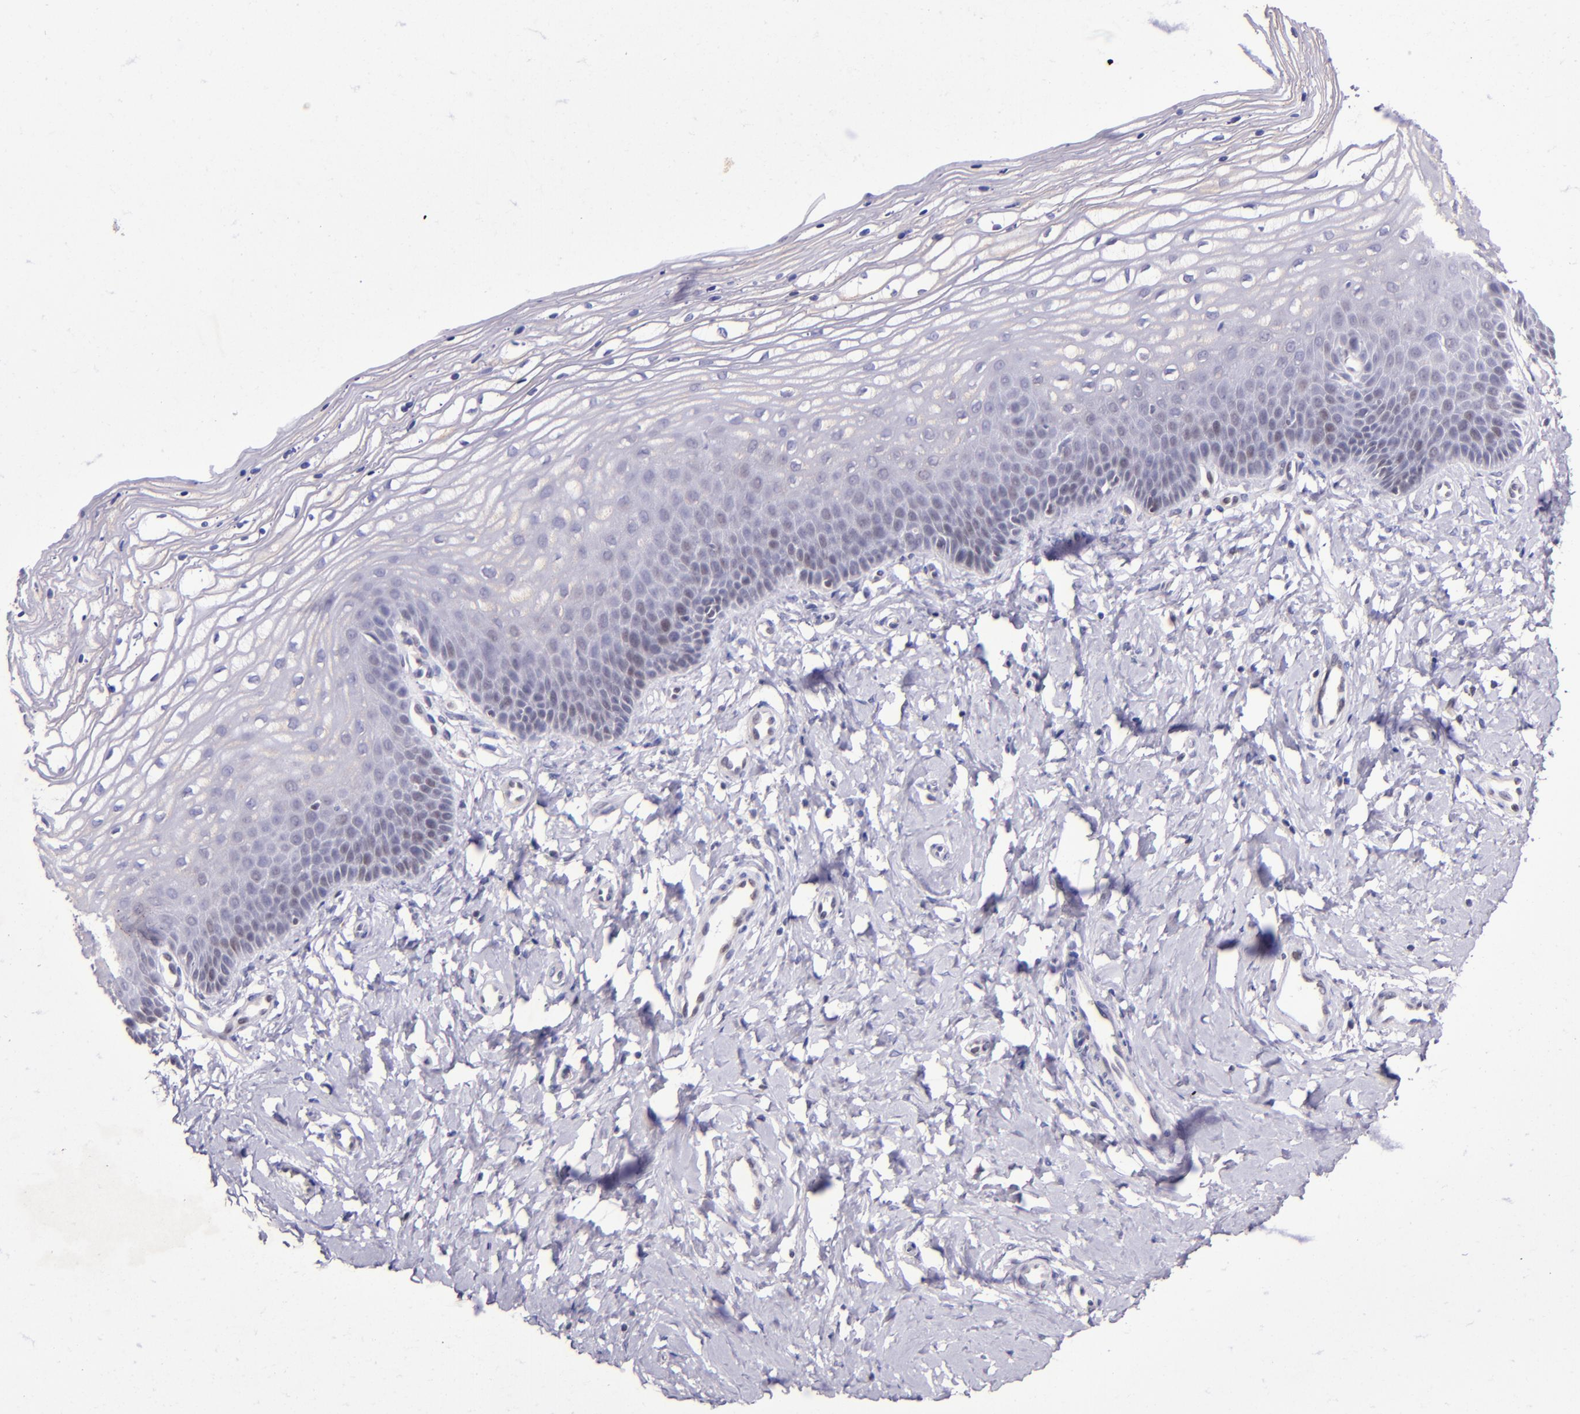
{"staining": {"intensity": "moderate", "quantity": "25%-75%", "location": "nuclear"}, "tissue": "vagina", "cell_type": "Squamous epithelial cells", "image_type": "normal", "snomed": [{"axis": "morphology", "description": "Normal tissue, NOS"}, {"axis": "topography", "description": "Vagina"}], "caption": "This is a histology image of immunohistochemistry (IHC) staining of normal vagina, which shows moderate expression in the nuclear of squamous epithelial cells.", "gene": "MGMT", "patient": {"sex": "female", "age": 68}}